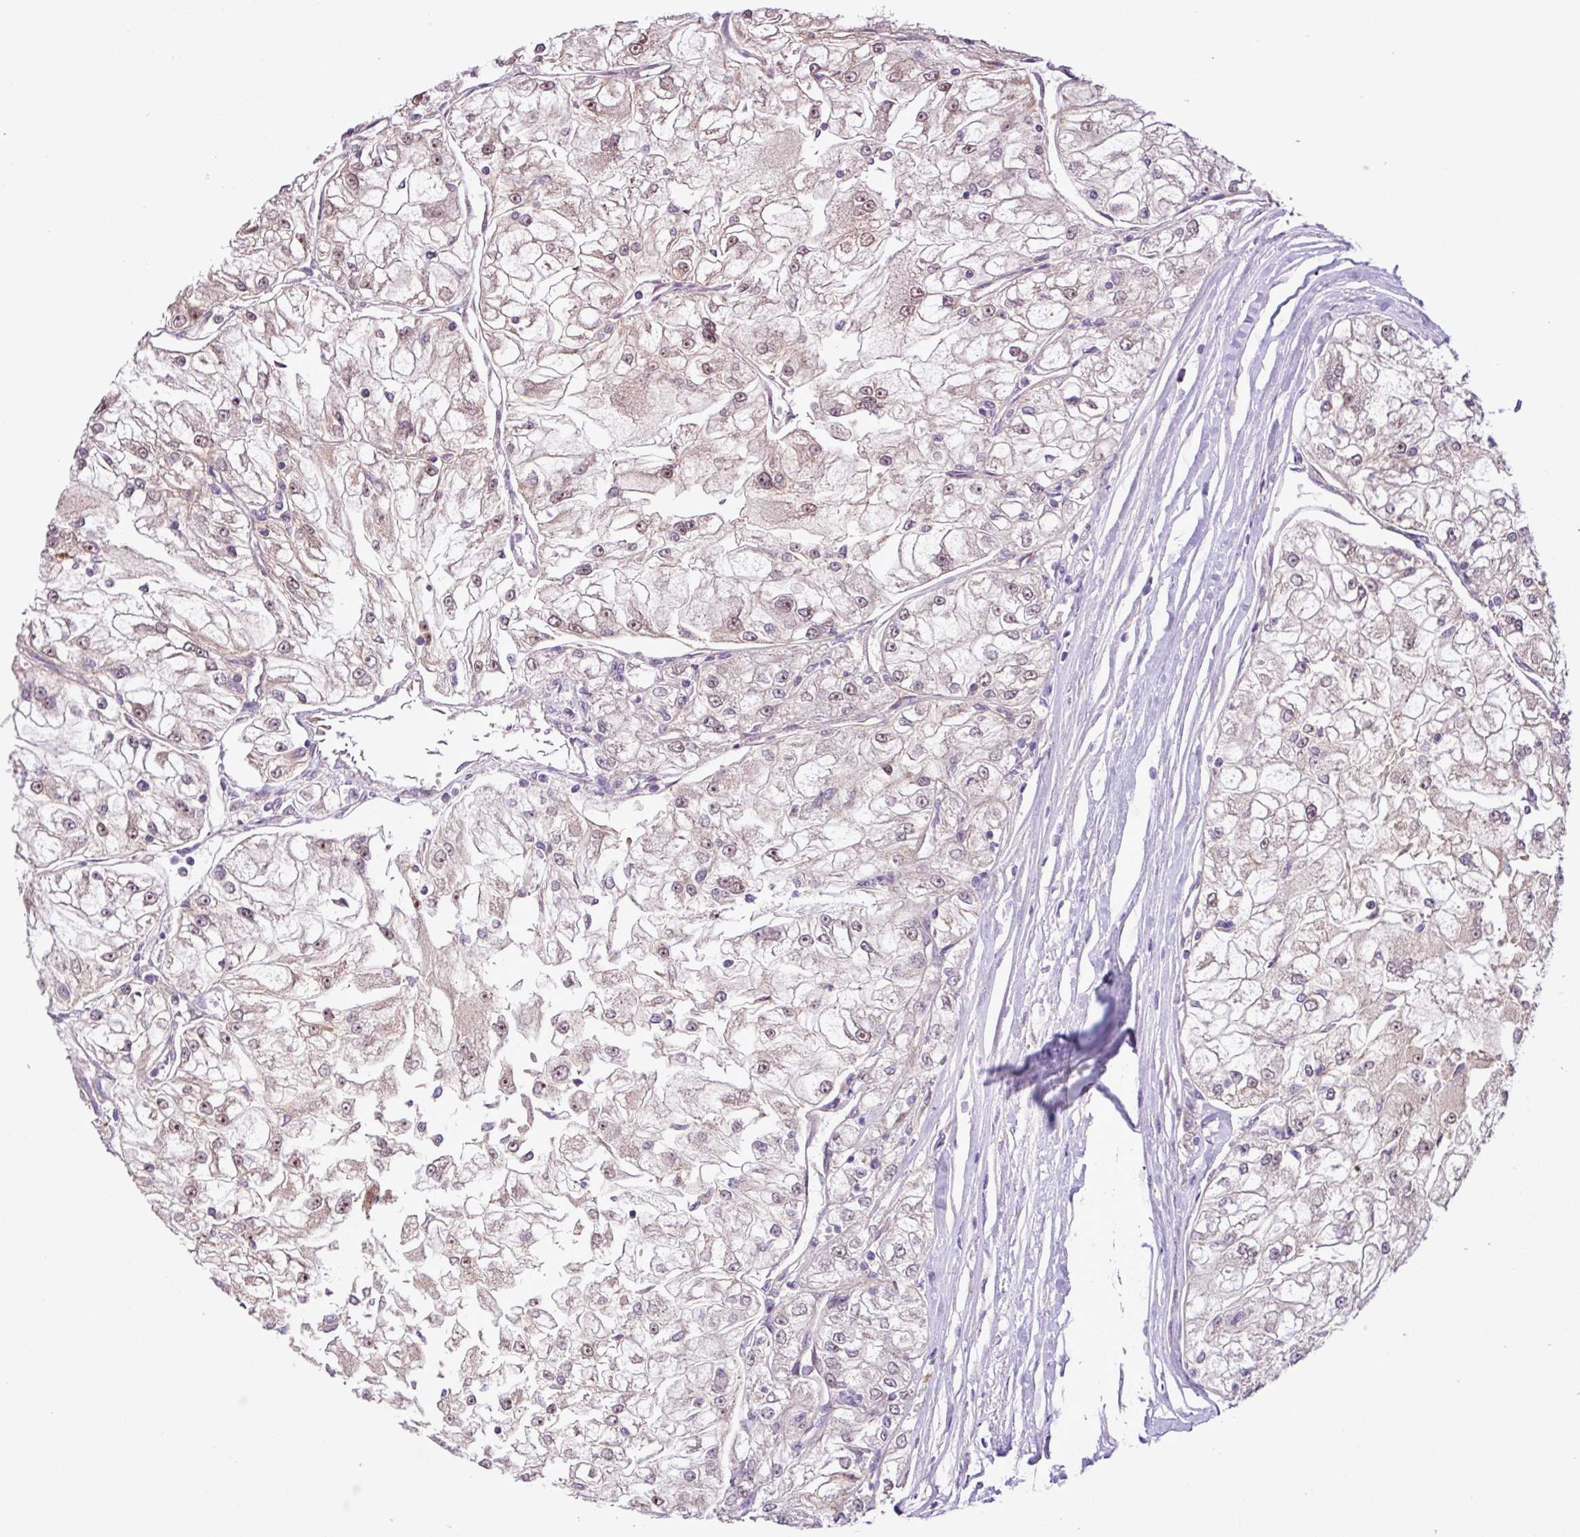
{"staining": {"intensity": "weak", "quantity": "25%-75%", "location": "cytoplasmic/membranous,nuclear"}, "tissue": "renal cancer", "cell_type": "Tumor cells", "image_type": "cancer", "snomed": [{"axis": "morphology", "description": "Adenocarcinoma, NOS"}, {"axis": "topography", "description": "Kidney"}], "caption": "Immunohistochemistry (IHC) photomicrograph of adenocarcinoma (renal) stained for a protein (brown), which displays low levels of weak cytoplasmic/membranous and nuclear staining in about 25%-75% of tumor cells.", "gene": "RPP25L", "patient": {"sex": "female", "age": 72}}